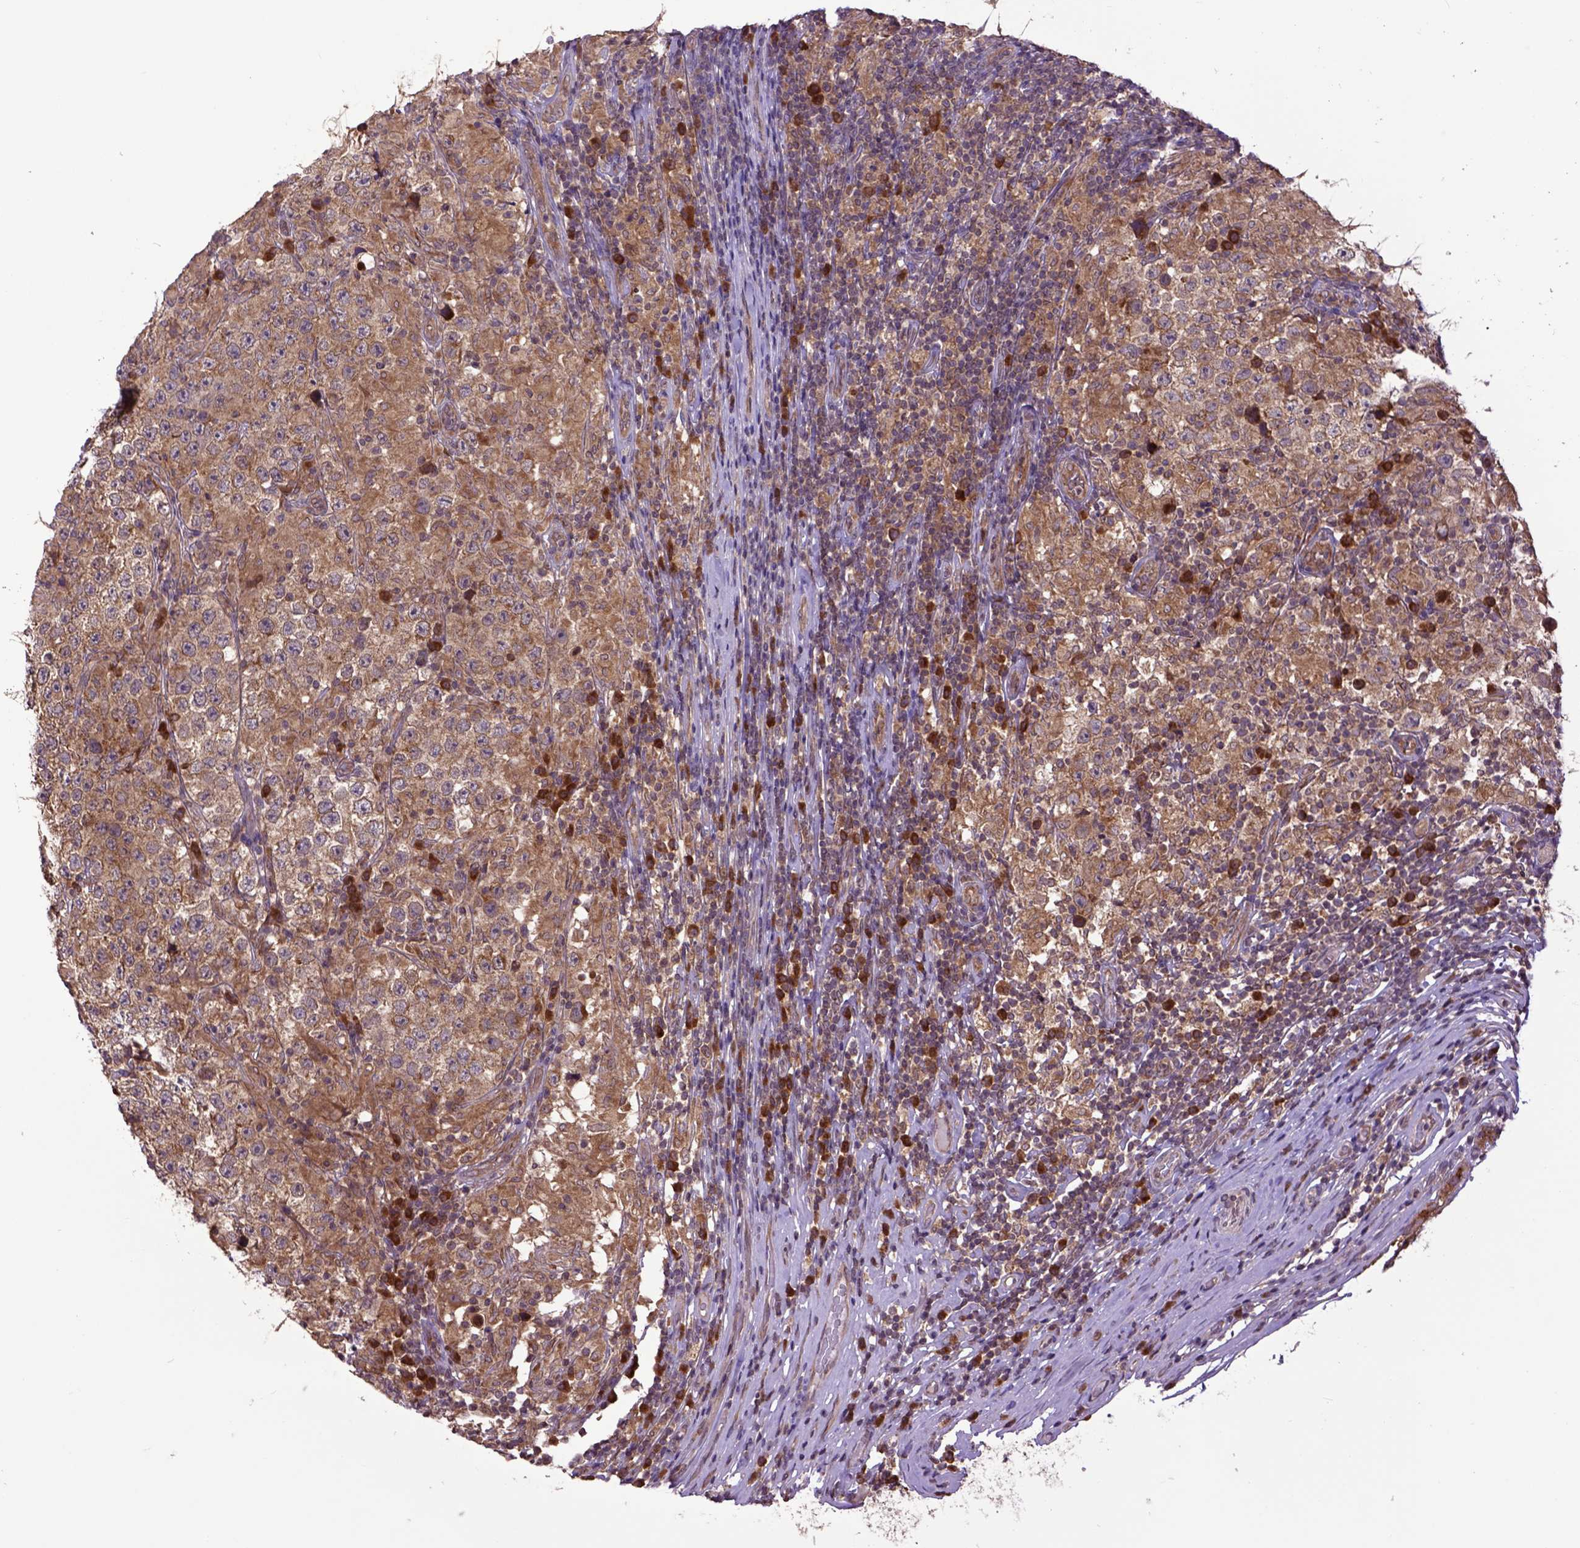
{"staining": {"intensity": "moderate", "quantity": ">75%", "location": "cytoplasmic/membranous"}, "tissue": "testis cancer", "cell_type": "Tumor cells", "image_type": "cancer", "snomed": [{"axis": "morphology", "description": "Seminoma, NOS"}, {"axis": "morphology", "description": "Carcinoma, Embryonal, NOS"}, {"axis": "topography", "description": "Testis"}], "caption": "This is a micrograph of immunohistochemistry (IHC) staining of testis cancer, which shows moderate staining in the cytoplasmic/membranous of tumor cells.", "gene": "ARL1", "patient": {"sex": "male", "age": 41}}